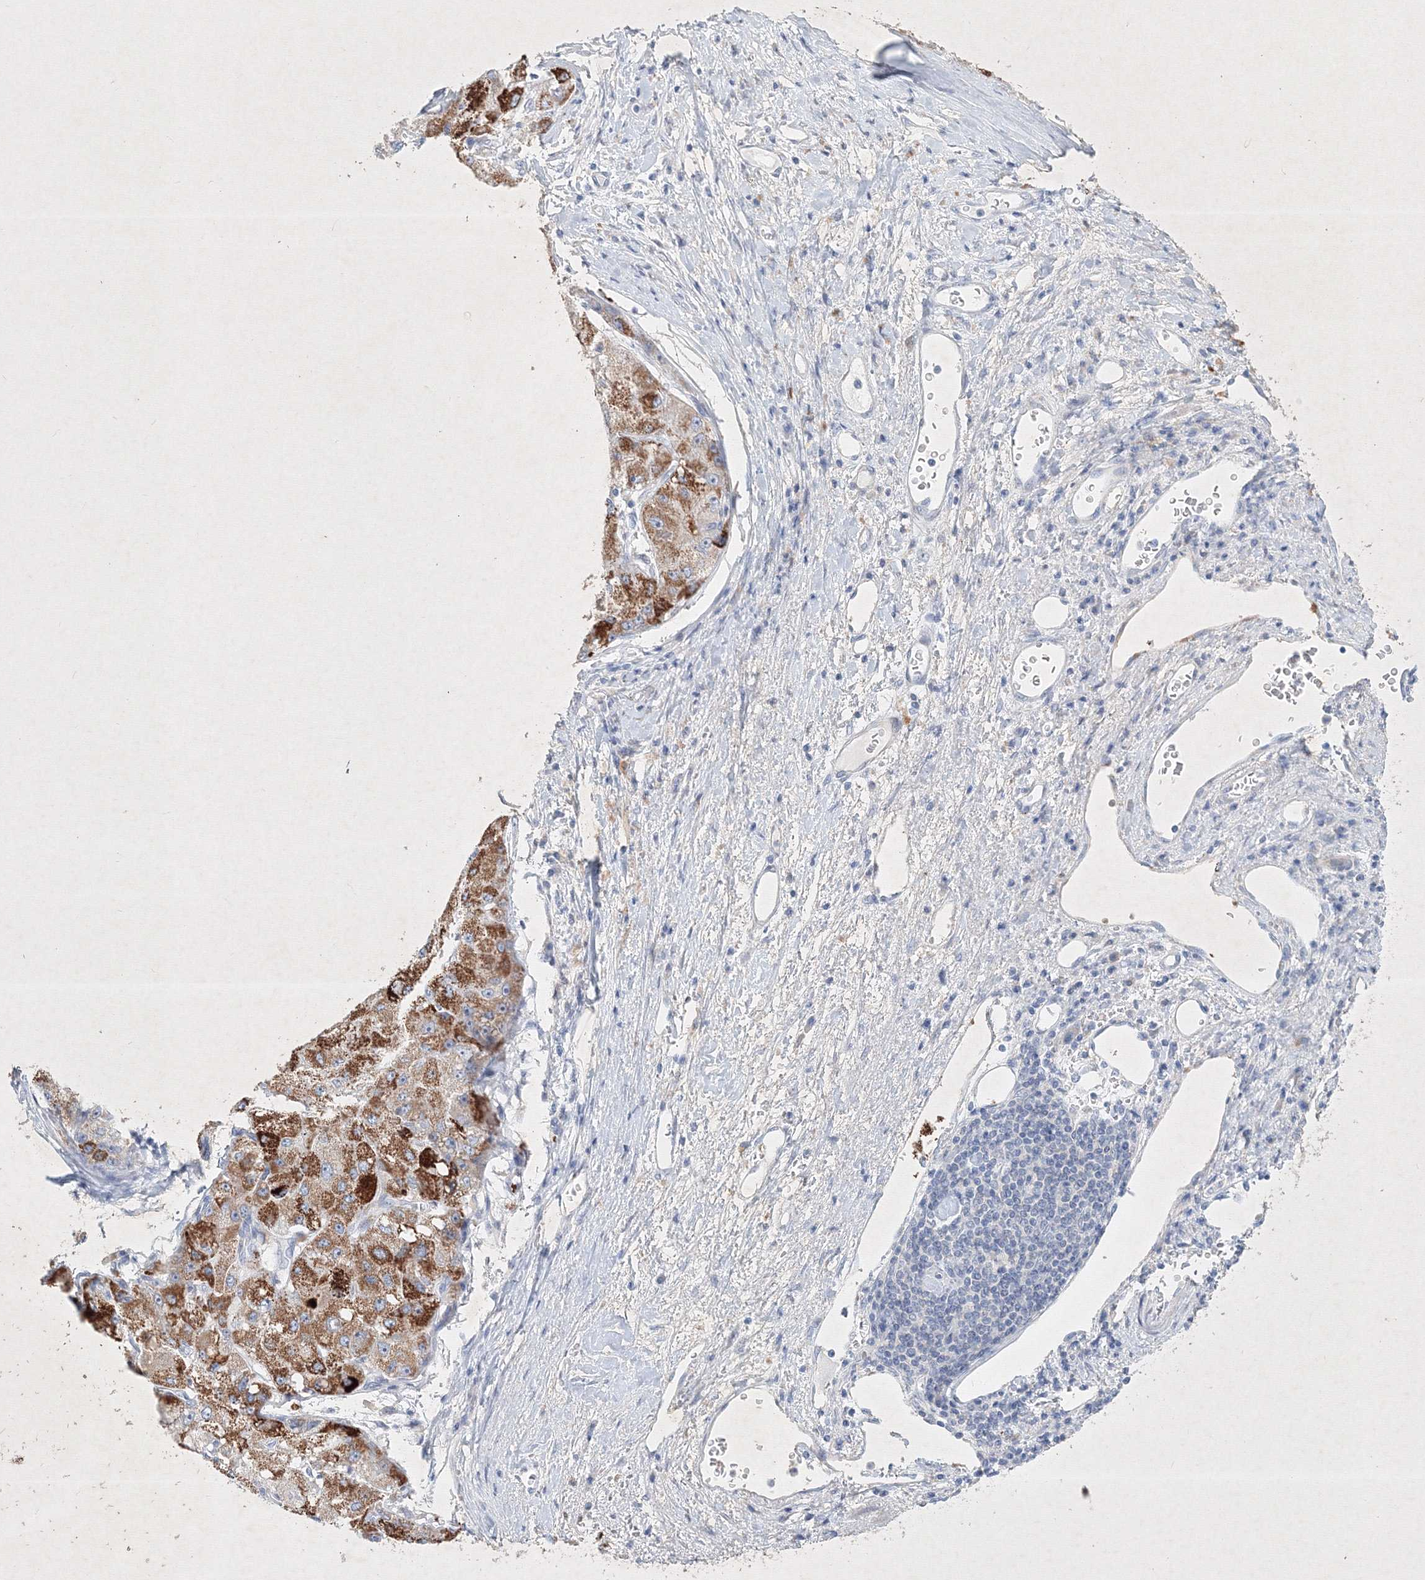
{"staining": {"intensity": "strong", "quantity": "25%-75%", "location": "cytoplasmic/membranous"}, "tissue": "liver cancer", "cell_type": "Tumor cells", "image_type": "cancer", "snomed": [{"axis": "morphology", "description": "Carcinoma, Hepatocellular, NOS"}, {"axis": "topography", "description": "Liver"}], "caption": "Liver cancer (hepatocellular carcinoma) tissue demonstrates strong cytoplasmic/membranous staining in about 25%-75% of tumor cells", "gene": "CXXC4", "patient": {"sex": "male", "age": 80}}